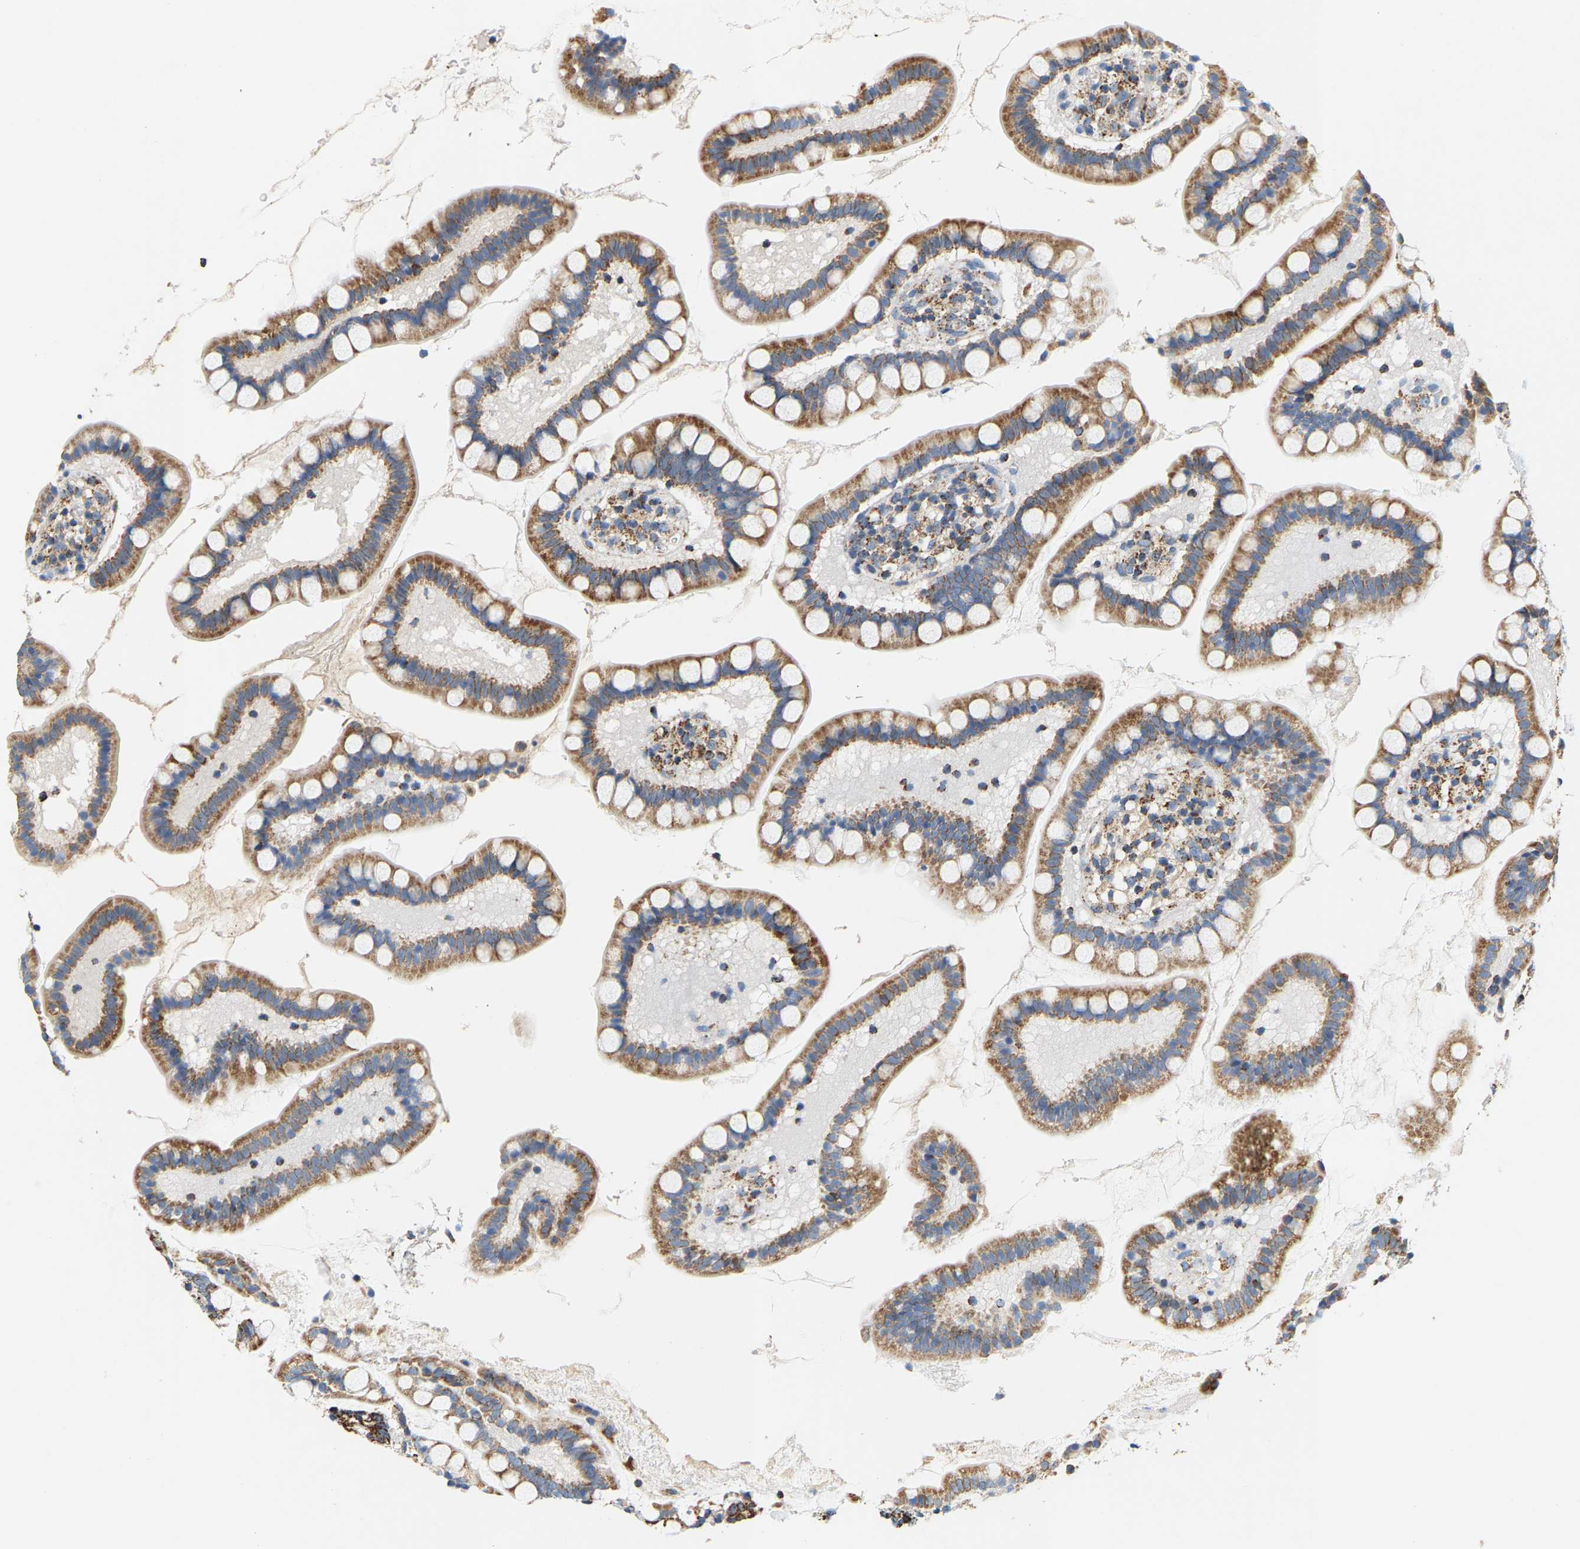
{"staining": {"intensity": "strong", "quantity": "25%-75%", "location": "cytoplasmic/membranous"}, "tissue": "small intestine", "cell_type": "Glandular cells", "image_type": "normal", "snomed": [{"axis": "morphology", "description": "Normal tissue, NOS"}, {"axis": "topography", "description": "Small intestine"}], "caption": "Glandular cells exhibit high levels of strong cytoplasmic/membranous positivity in about 25%-75% of cells in normal small intestine.", "gene": "SHMT2", "patient": {"sex": "female", "age": 84}}